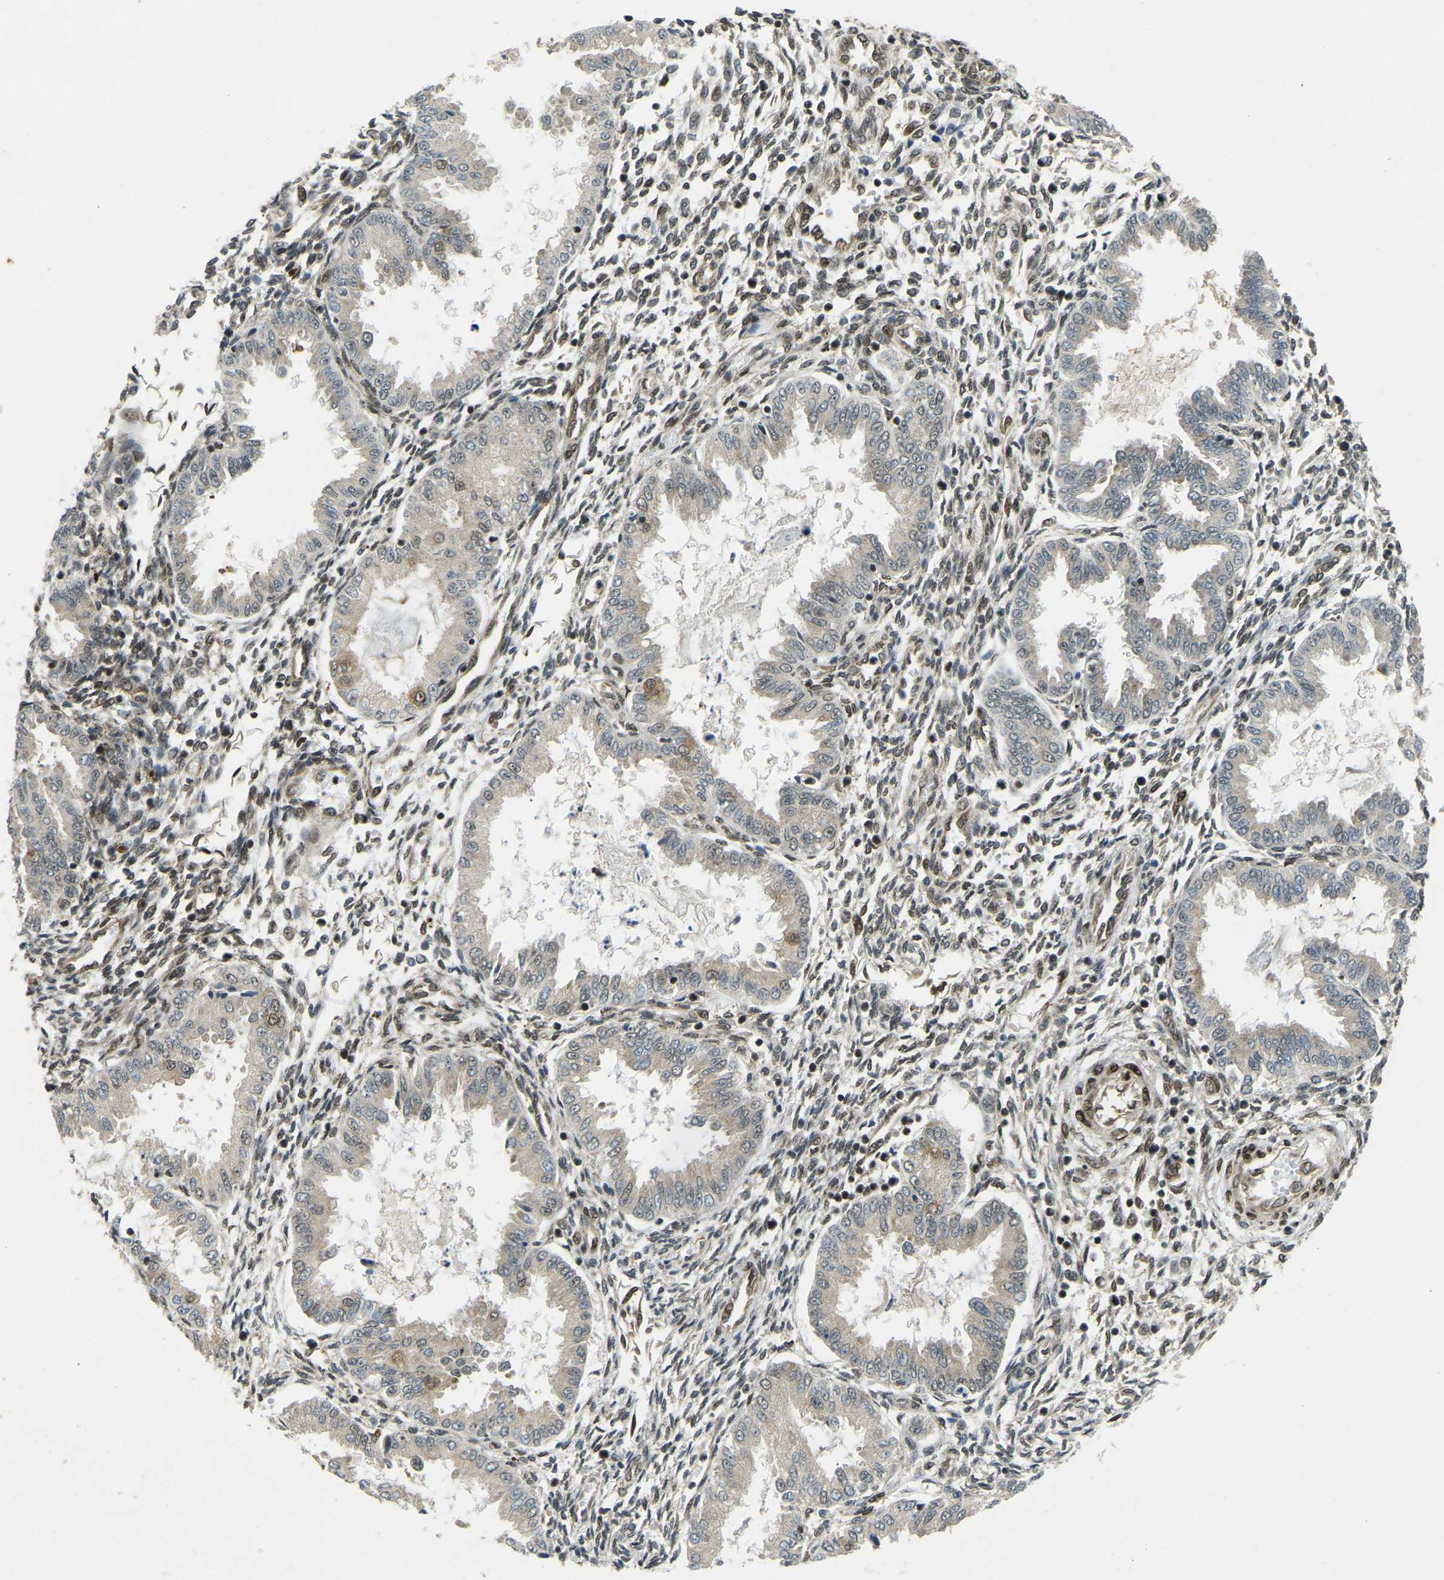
{"staining": {"intensity": "moderate", "quantity": "25%-75%", "location": "nuclear"}, "tissue": "endometrium", "cell_type": "Cells in endometrial stroma", "image_type": "normal", "snomed": [{"axis": "morphology", "description": "Normal tissue, NOS"}, {"axis": "topography", "description": "Endometrium"}], "caption": "Immunohistochemical staining of benign endometrium reveals moderate nuclear protein expression in about 25%-75% of cells in endometrial stroma.", "gene": "SYNE1", "patient": {"sex": "female", "age": 33}}